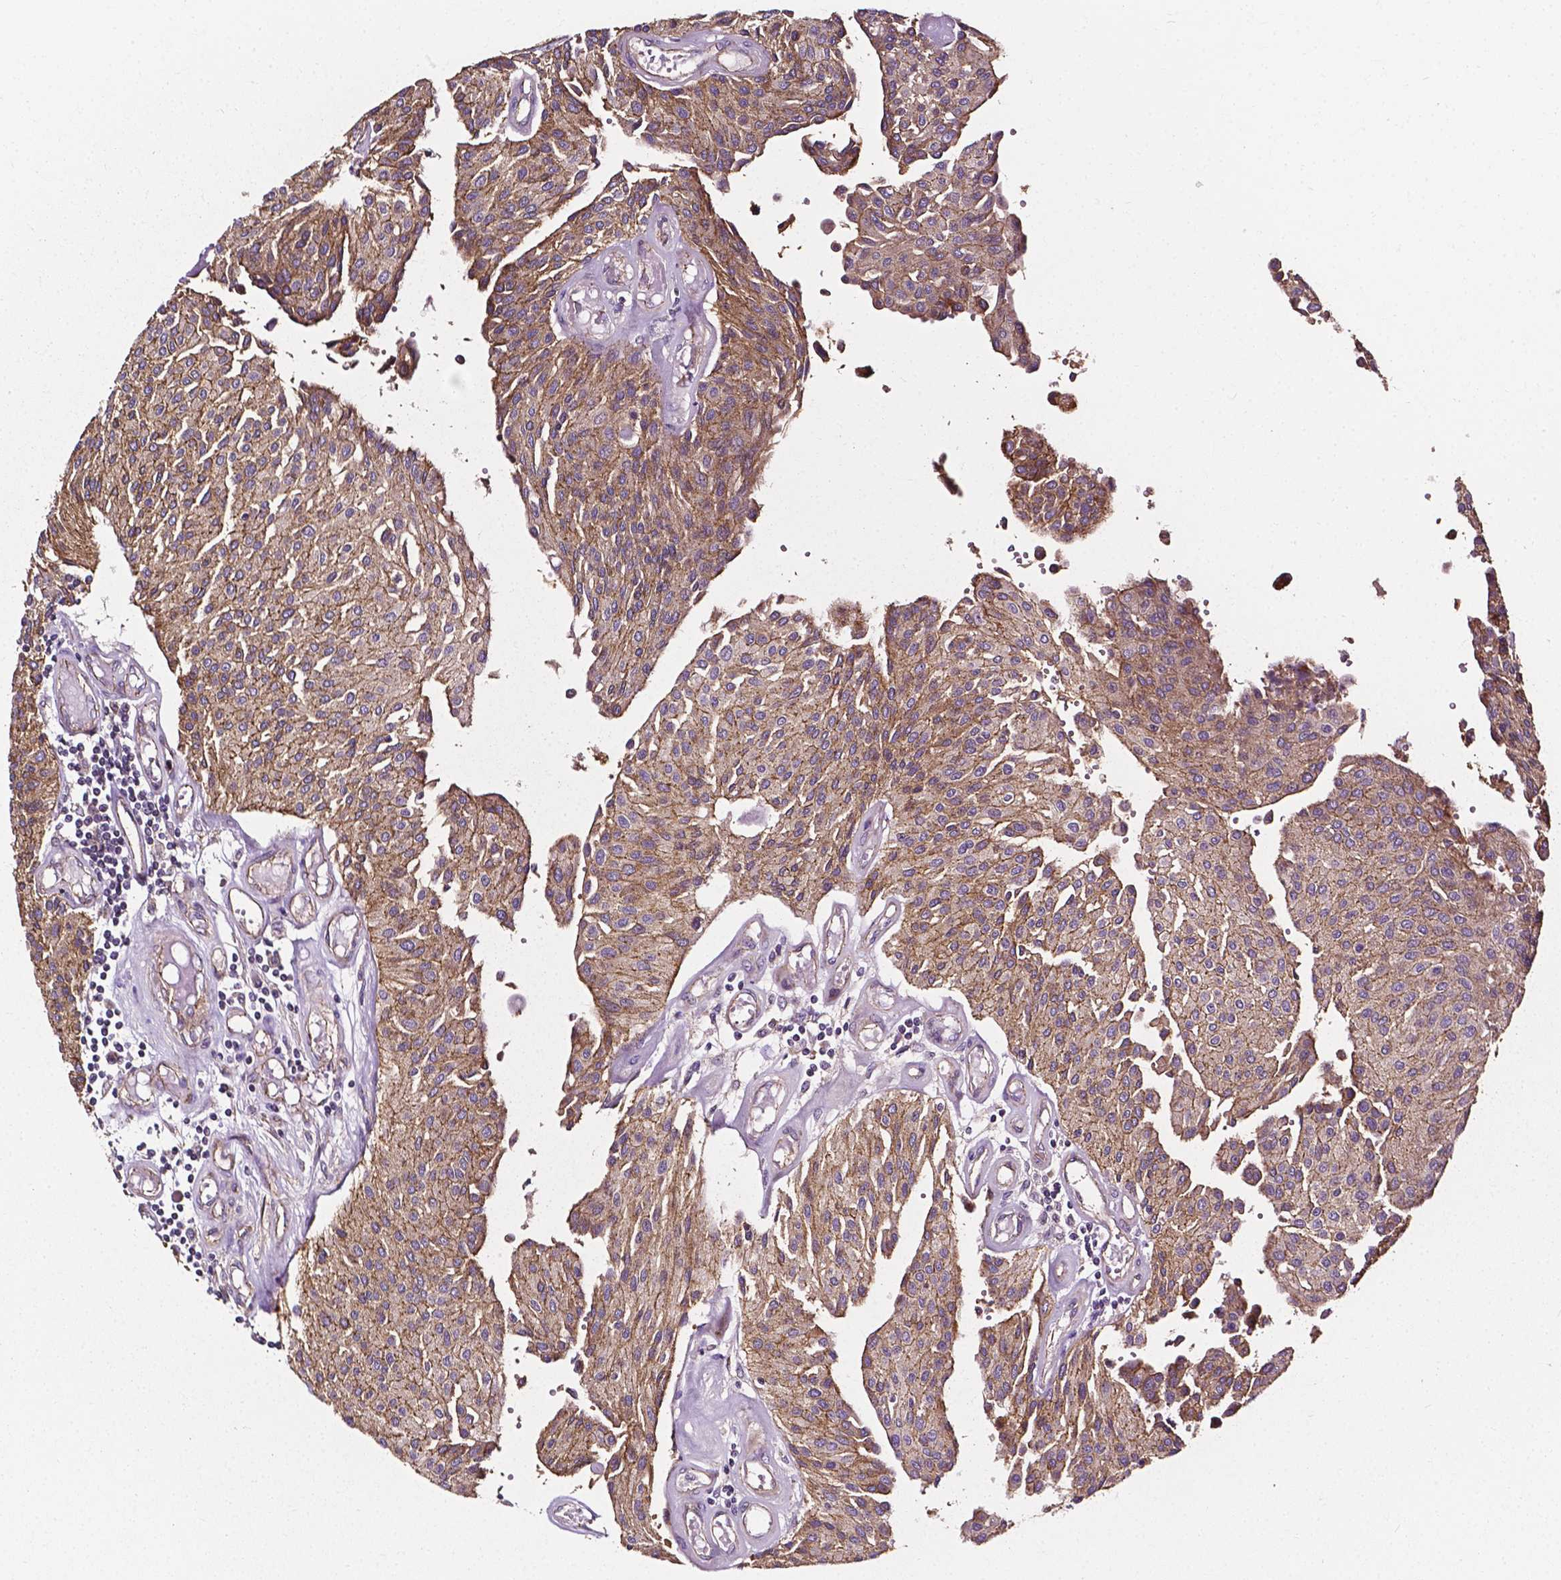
{"staining": {"intensity": "moderate", "quantity": ">75%", "location": "cytoplasmic/membranous"}, "tissue": "urothelial cancer", "cell_type": "Tumor cells", "image_type": "cancer", "snomed": [{"axis": "morphology", "description": "Urothelial carcinoma, NOS"}, {"axis": "topography", "description": "Urinary bladder"}], "caption": "An immunohistochemistry (IHC) micrograph of neoplastic tissue is shown. Protein staining in brown labels moderate cytoplasmic/membranous positivity in transitional cell carcinoma within tumor cells.", "gene": "ATG16L1", "patient": {"sex": "male", "age": 55}}